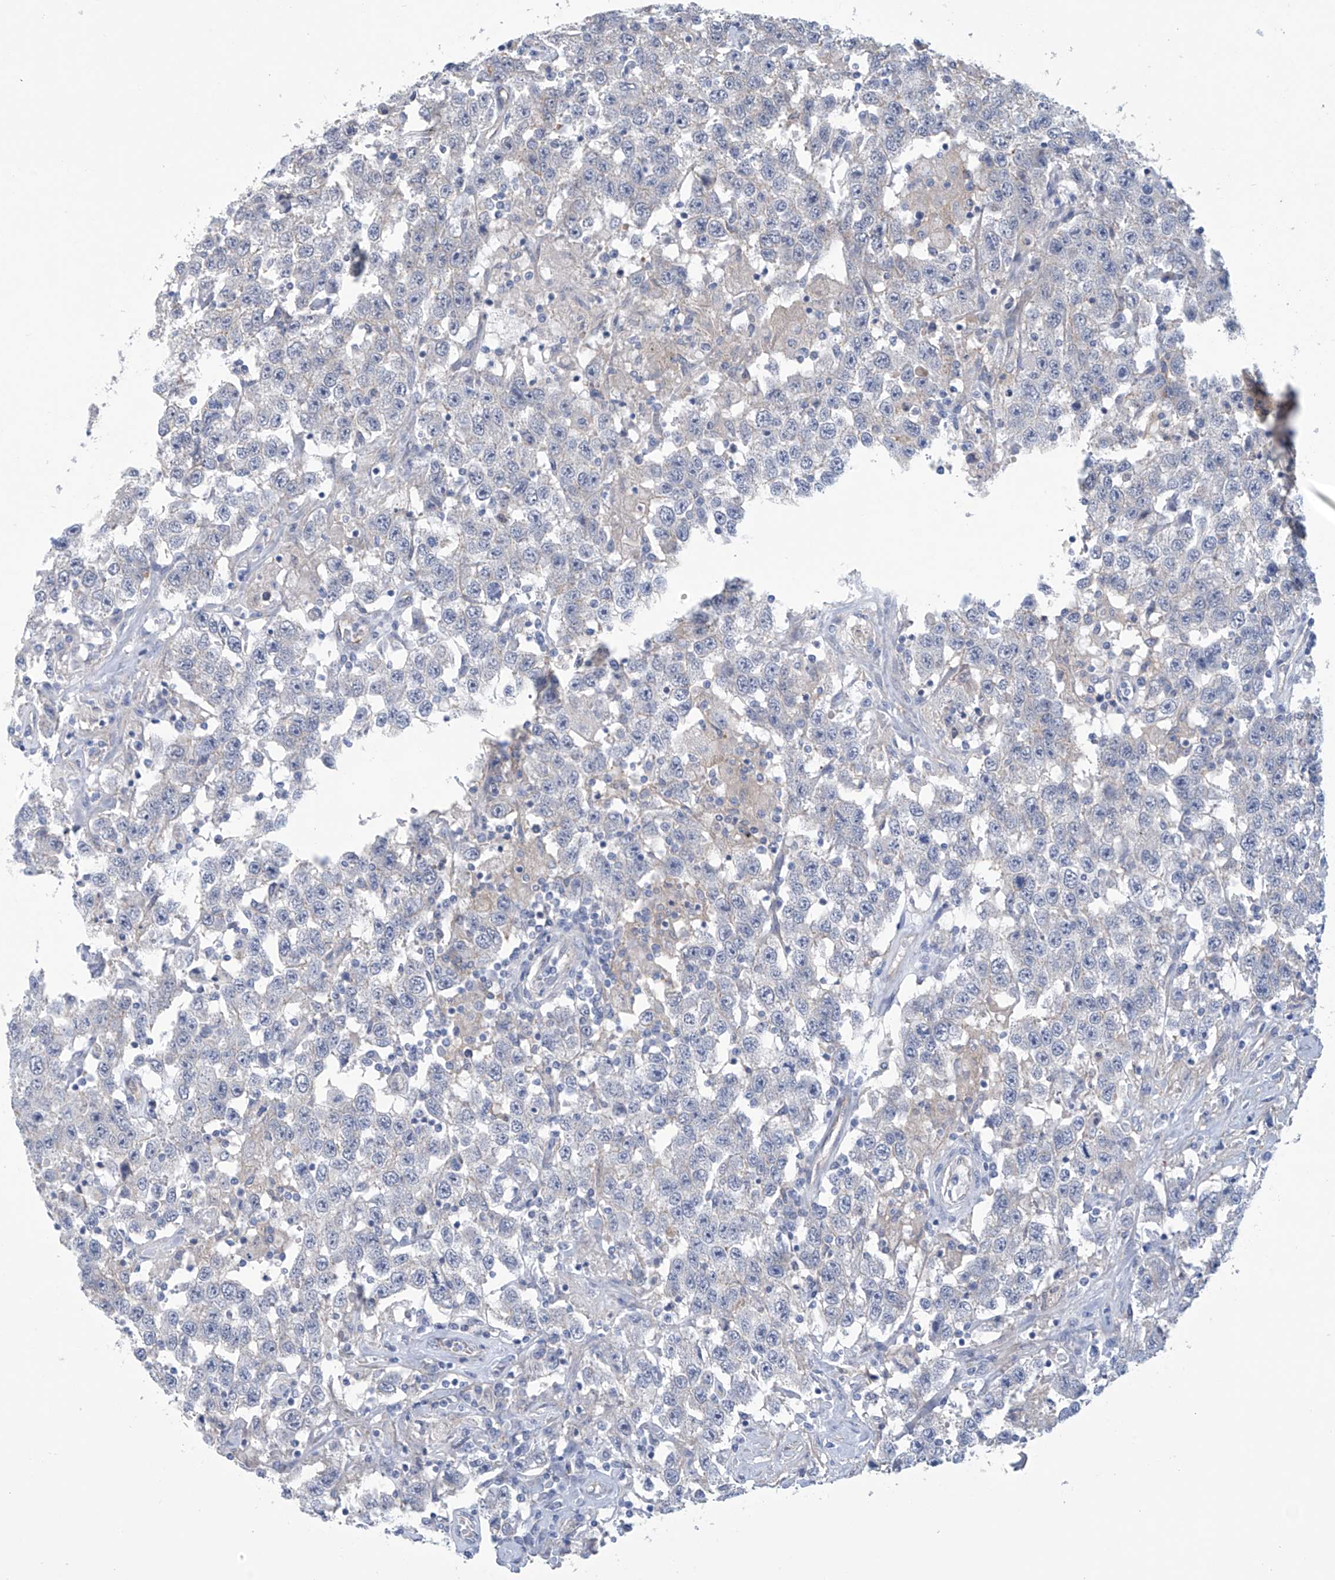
{"staining": {"intensity": "negative", "quantity": "none", "location": "none"}, "tissue": "testis cancer", "cell_type": "Tumor cells", "image_type": "cancer", "snomed": [{"axis": "morphology", "description": "Seminoma, NOS"}, {"axis": "topography", "description": "Testis"}], "caption": "Immunohistochemistry of seminoma (testis) displays no staining in tumor cells.", "gene": "ABHD13", "patient": {"sex": "male", "age": 41}}